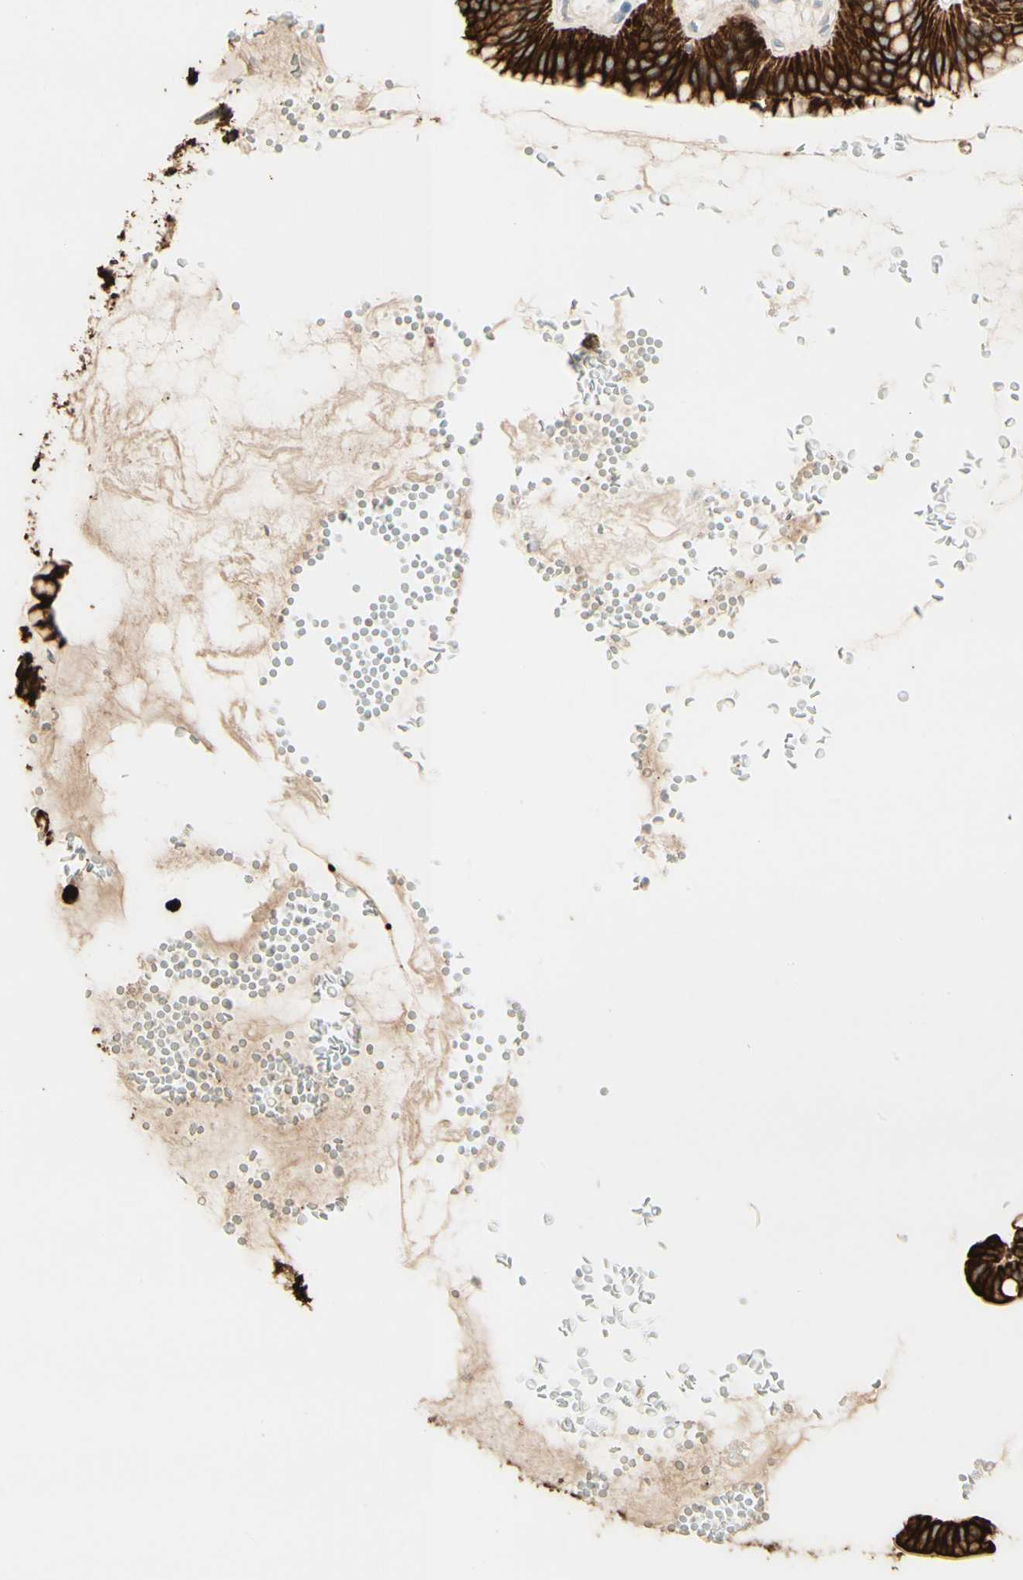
{"staining": {"intensity": "strong", "quantity": "25%-75%", "location": "cytoplasmic/membranous"}, "tissue": "stomach", "cell_type": "Glandular cells", "image_type": "normal", "snomed": [{"axis": "morphology", "description": "Normal tissue, NOS"}, {"axis": "topography", "description": "Stomach, upper"}], "caption": "The micrograph shows immunohistochemical staining of normal stomach. There is strong cytoplasmic/membranous staining is appreciated in approximately 25%-75% of glandular cells.", "gene": "SKIL", "patient": {"sex": "male", "age": 68}}